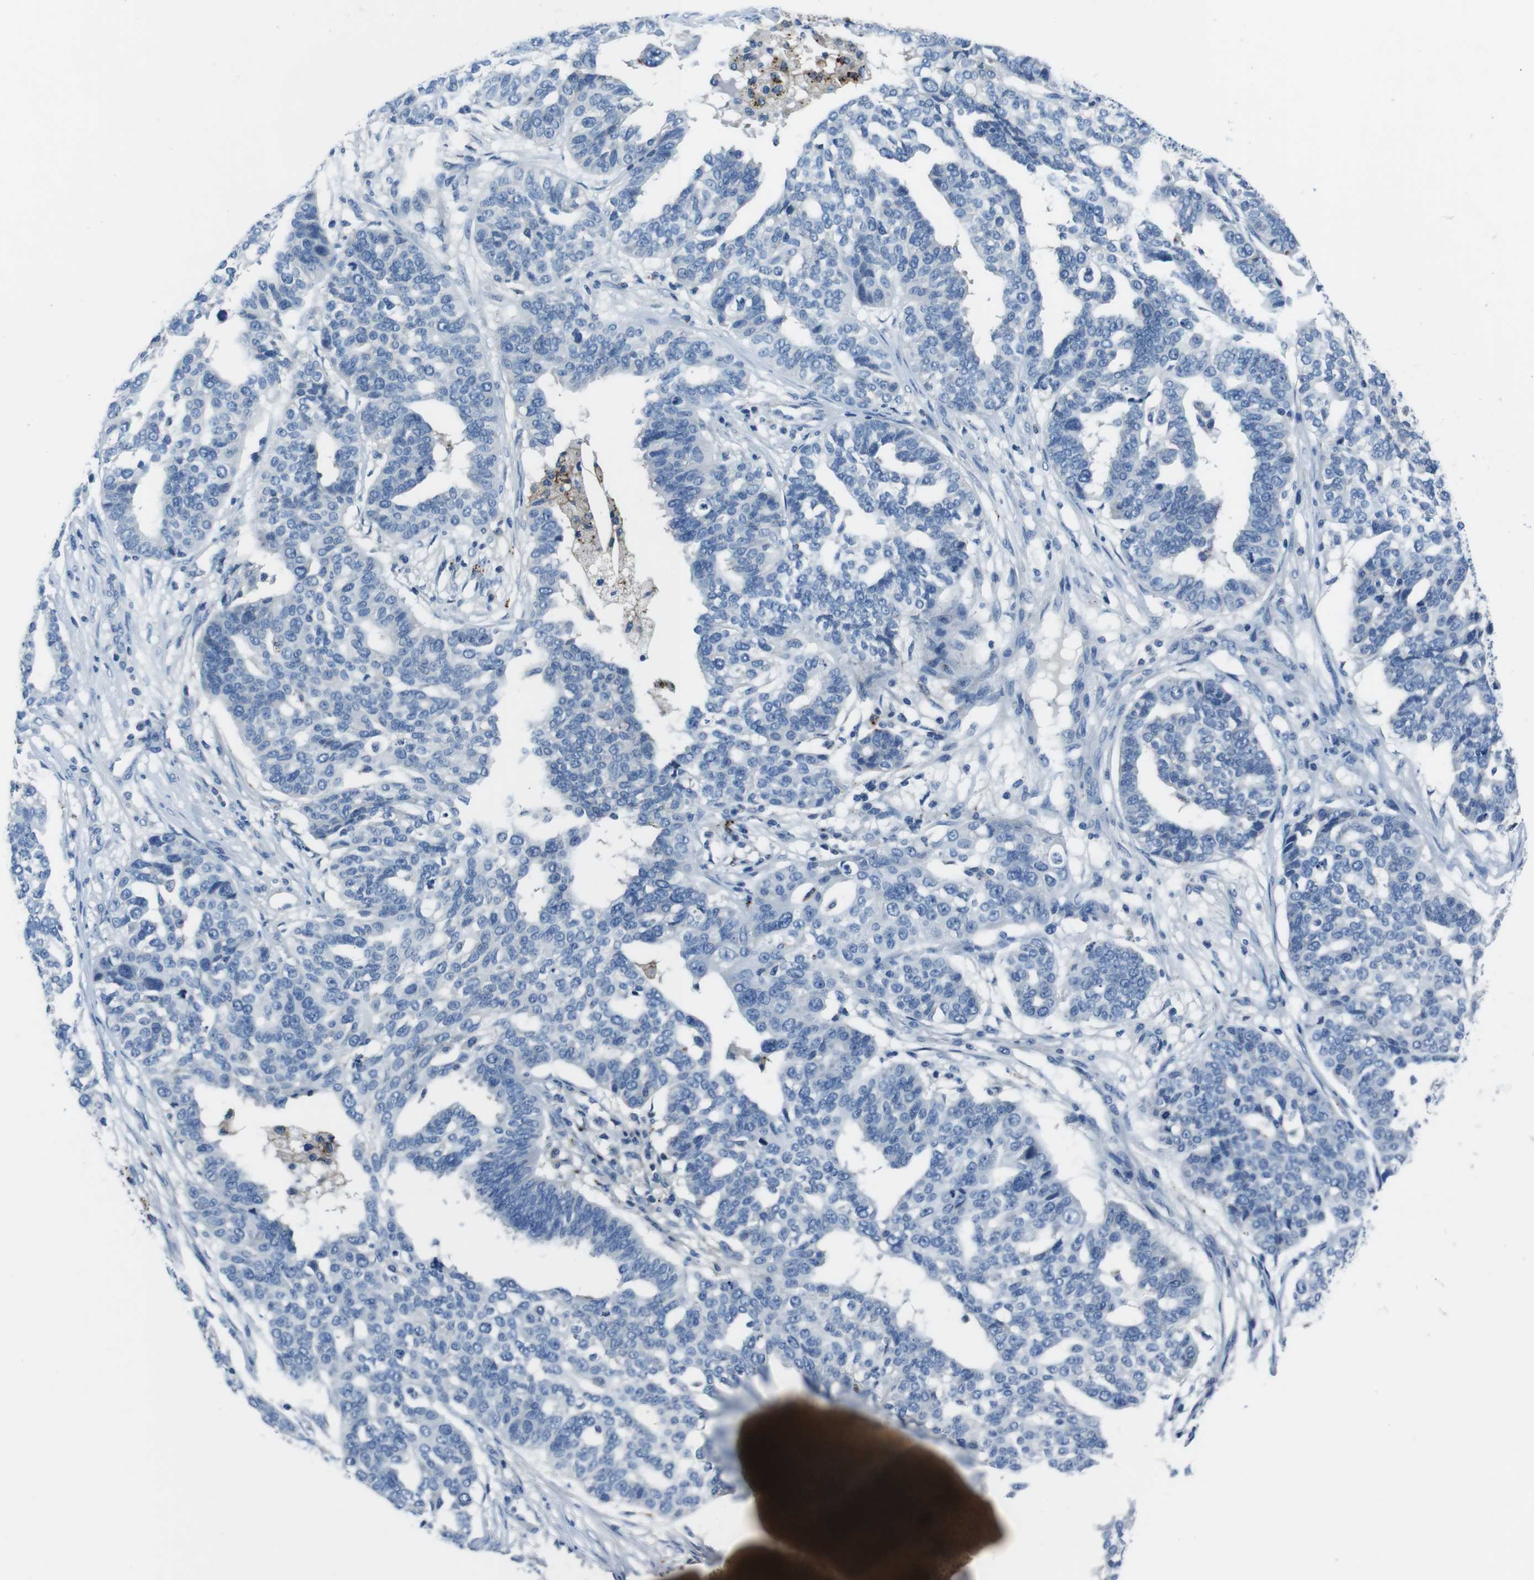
{"staining": {"intensity": "negative", "quantity": "none", "location": "none"}, "tissue": "ovarian cancer", "cell_type": "Tumor cells", "image_type": "cancer", "snomed": [{"axis": "morphology", "description": "Cystadenocarcinoma, serous, NOS"}, {"axis": "topography", "description": "Ovary"}], "caption": "Protein analysis of ovarian serous cystadenocarcinoma demonstrates no significant expression in tumor cells.", "gene": "TULP3", "patient": {"sex": "female", "age": 59}}